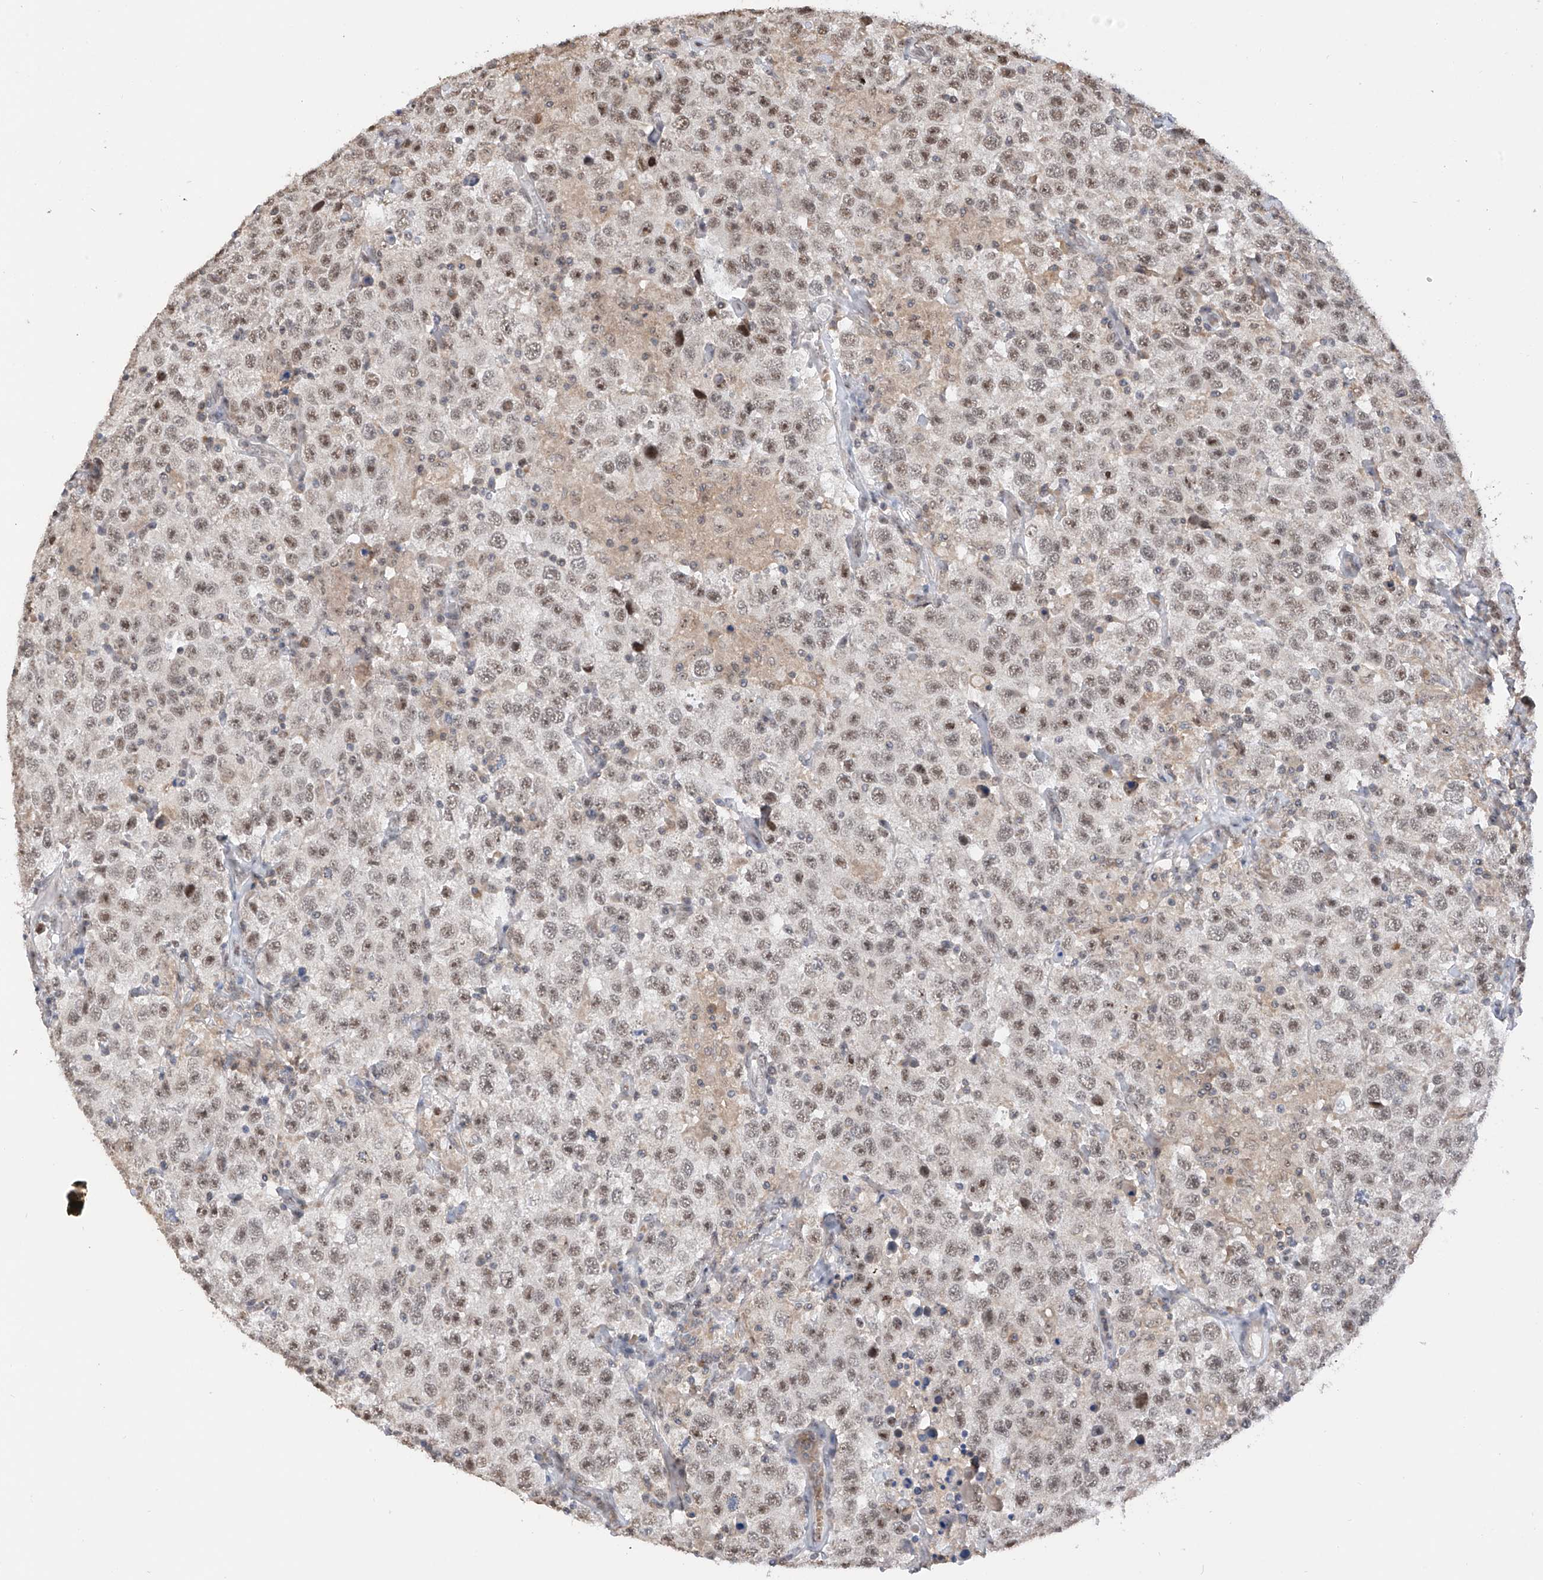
{"staining": {"intensity": "moderate", "quantity": ">75%", "location": "nuclear"}, "tissue": "testis cancer", "cell_type": "Tumor cells", "image_type": "cancer", "snomed": [{"axis": "morphology", "description": "Seminoma, NOS"}, {"axis": "topography", "description": "Testis"}], "caption": "This is an image of IHC staining of seminoma (testis), which shows moderate staining in the nuclear of tumor cells.", "gene": "C1orf131", "patient": {"sex": "male", "age": 41}}